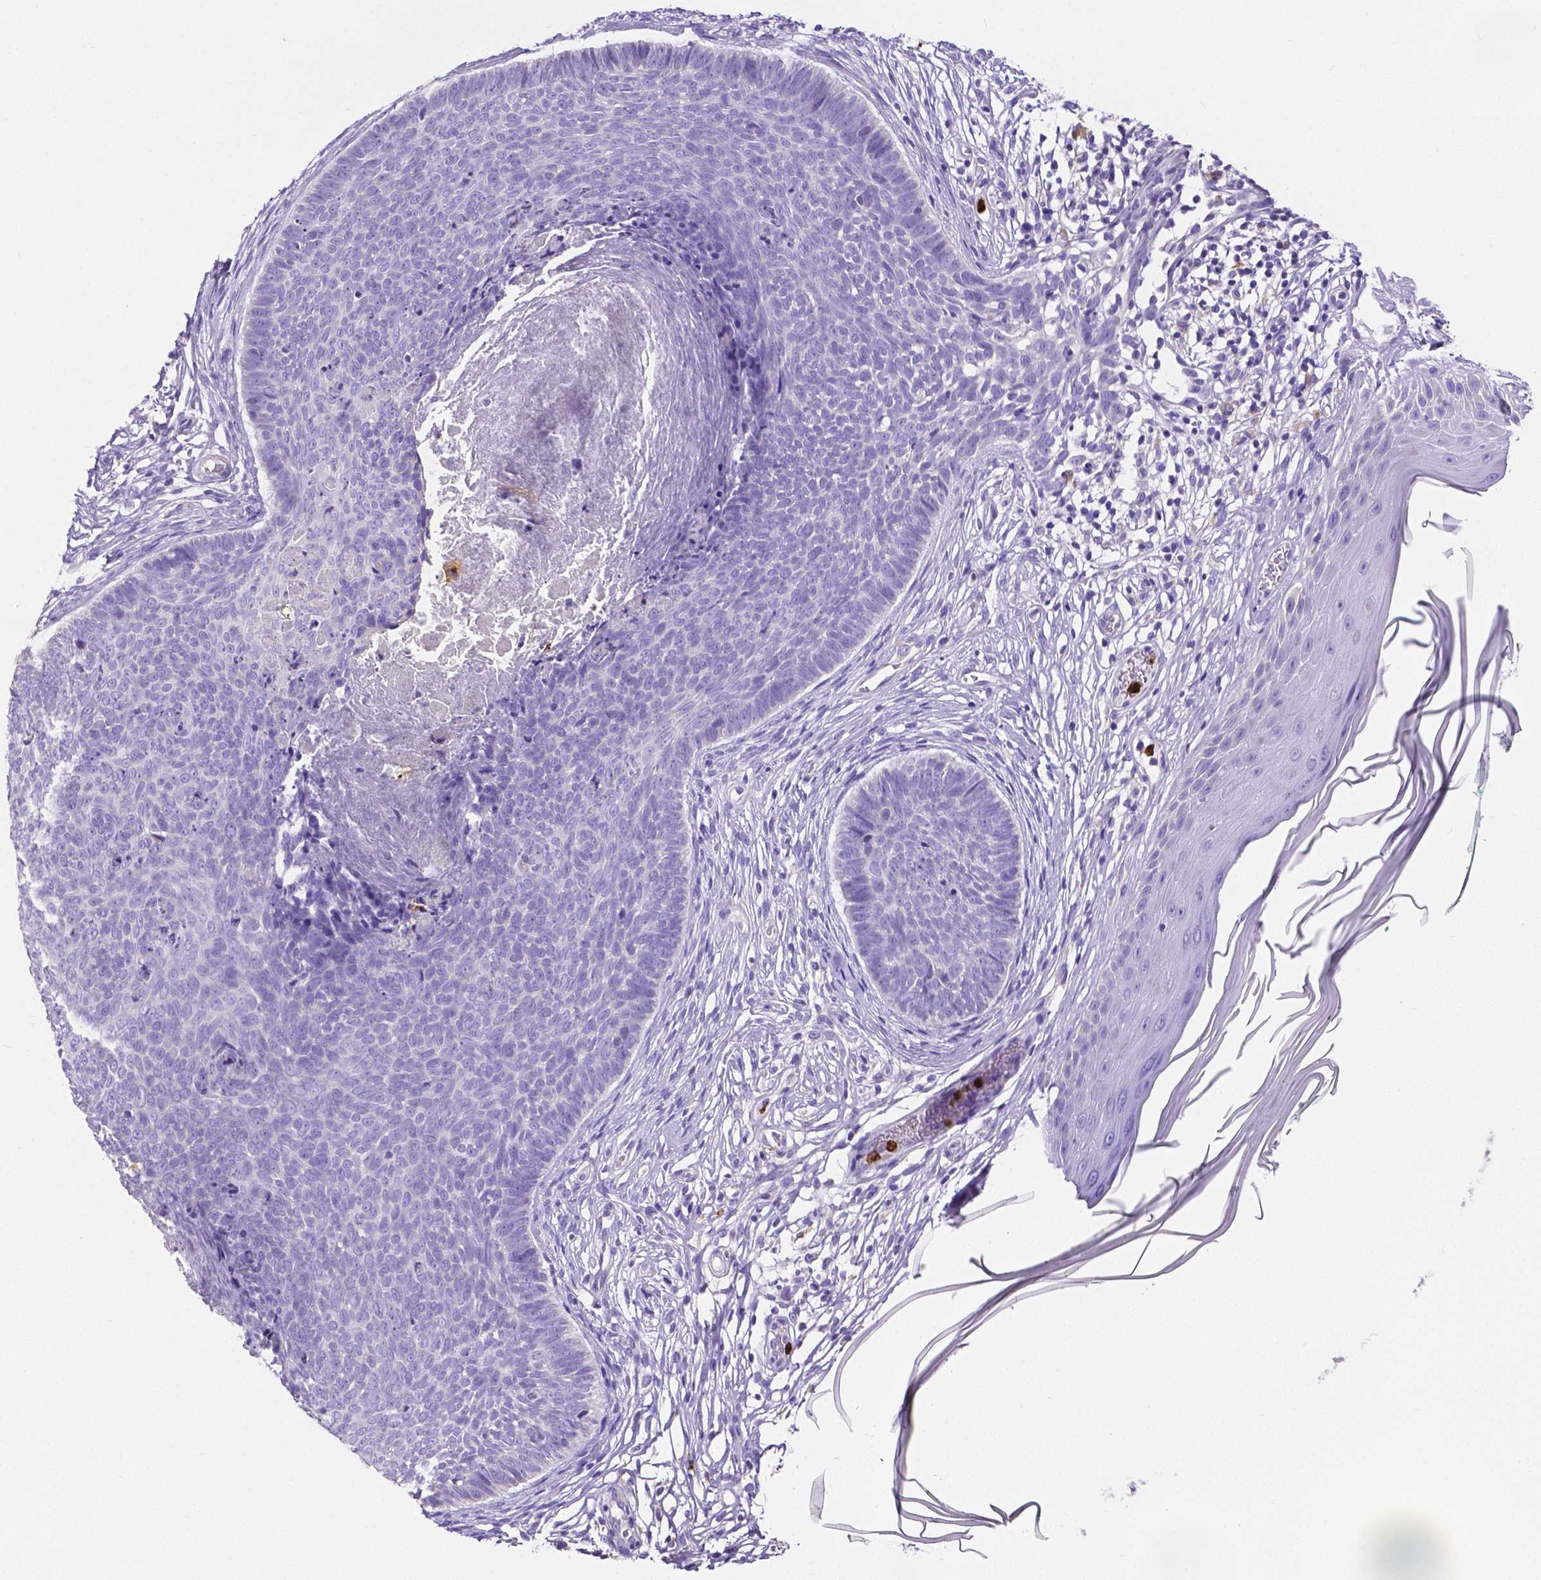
{"staining": {"intensity": "negative", "quantity": "none", "location": "none"}, "tissue": "skin cancer", "cell_type": "Tumor cells", "image_type": "cancer", "snomed": [{"axis": "morphology", "description": "Basal cell carcinoma"}, {"axis": "topography", "description": "Skin"}], "caption": "This is an immunohistochemistry (IHC) image of human skin cancer (basal cell carcinoma). There is no positivity in tumor cells.", "gene": "MMP9", "patient": {"sex": "male", "age": 85}}